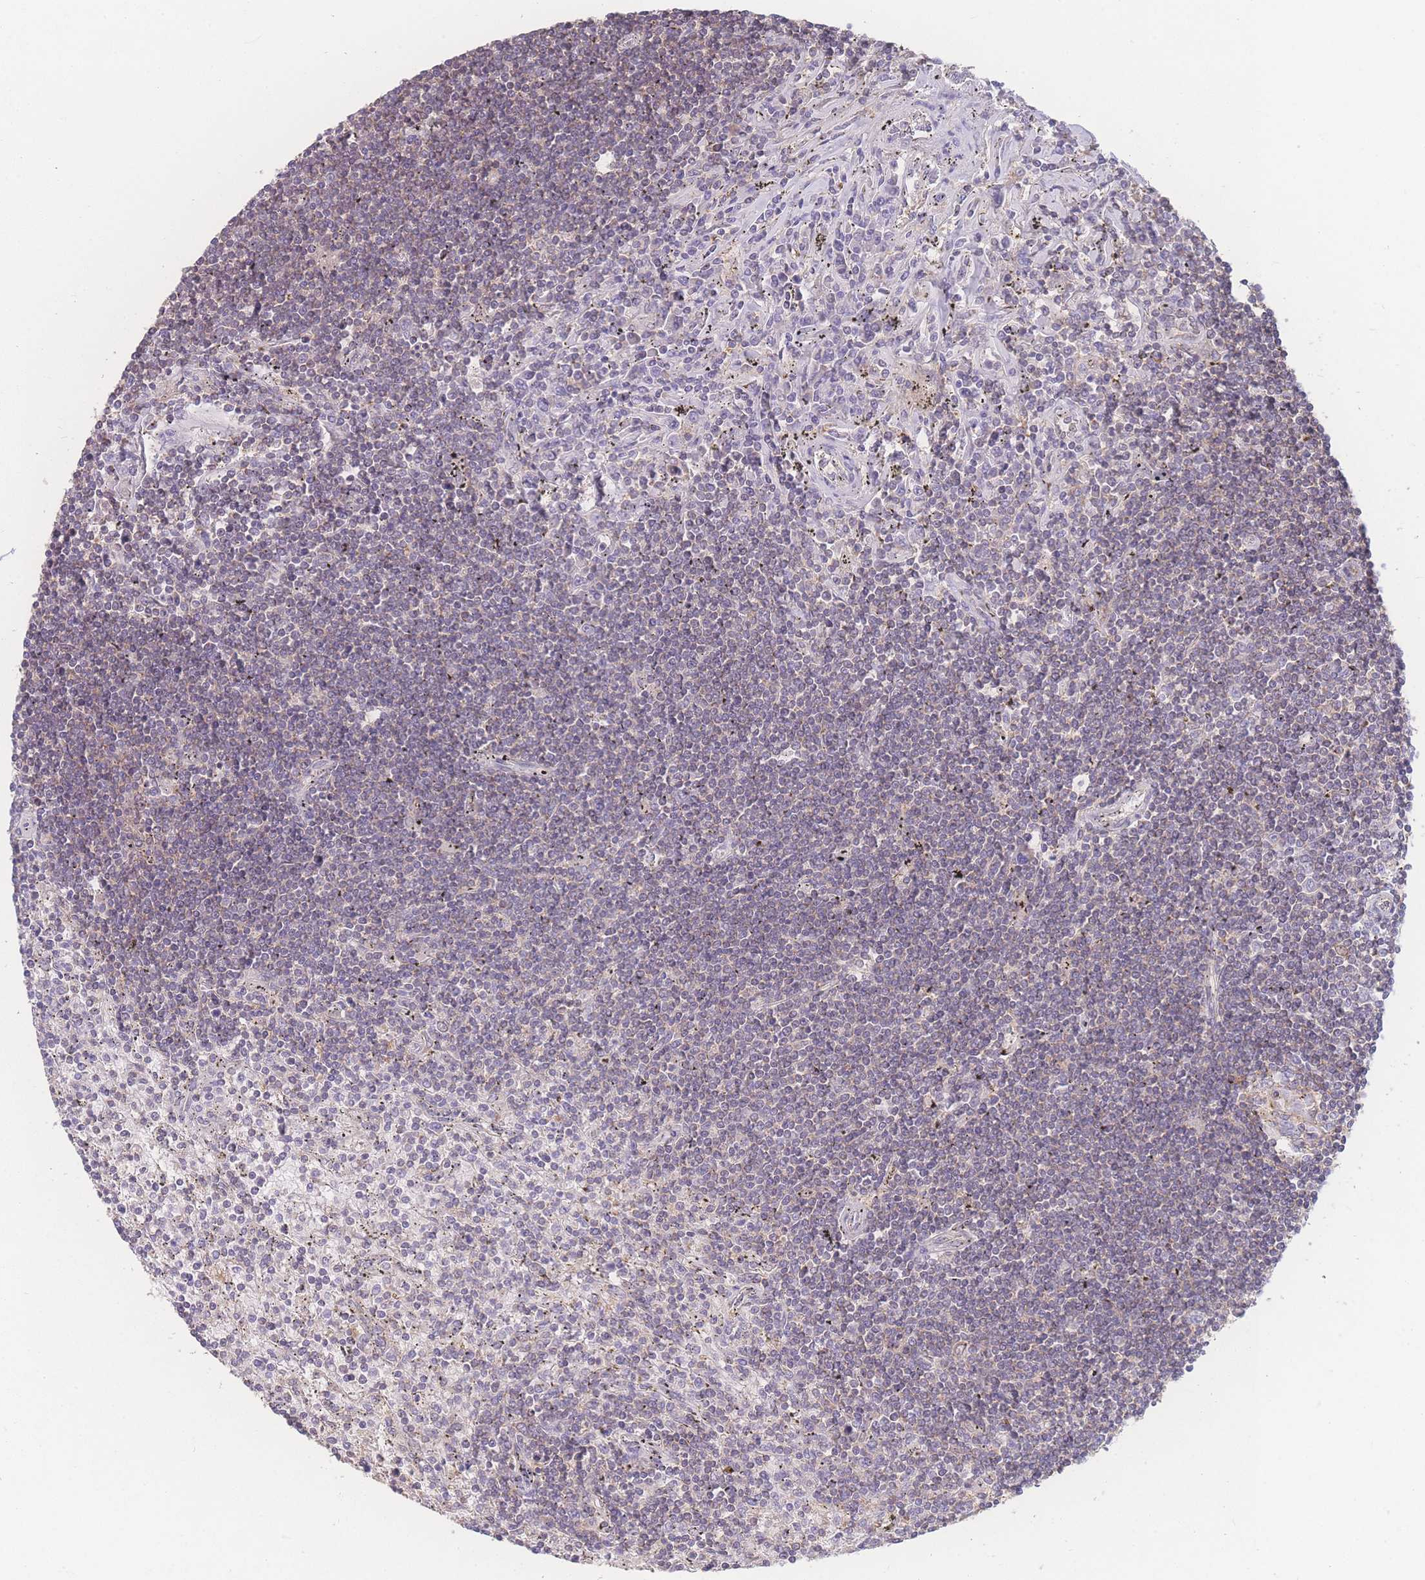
{"staining": {"intensity": "negative", "quantity": "none", "location": "none"}, "tissue": "lymphoma", "cell_type": "Tumor cells", "image_type": "cancer", "snomed": [{"axis": "morphology", "description": "Malignant lymphoma, non-Hodgkin's type, Low grade"}, {"axis": "topography", "description": "Spleen"}], "caption": "Immunohistochemistry (IHC) image of neoplastic tissue: lymphoma stained with DAB exhibits no significant protein positivity in tumor cells. The staining is performed using DAB (3,3'-diaminobenzidine) brown chromogen with nuclei counter-stained in using hematoxylin.", "gene": "GIPR", "patient": {"sex": "male", "age": 76}}